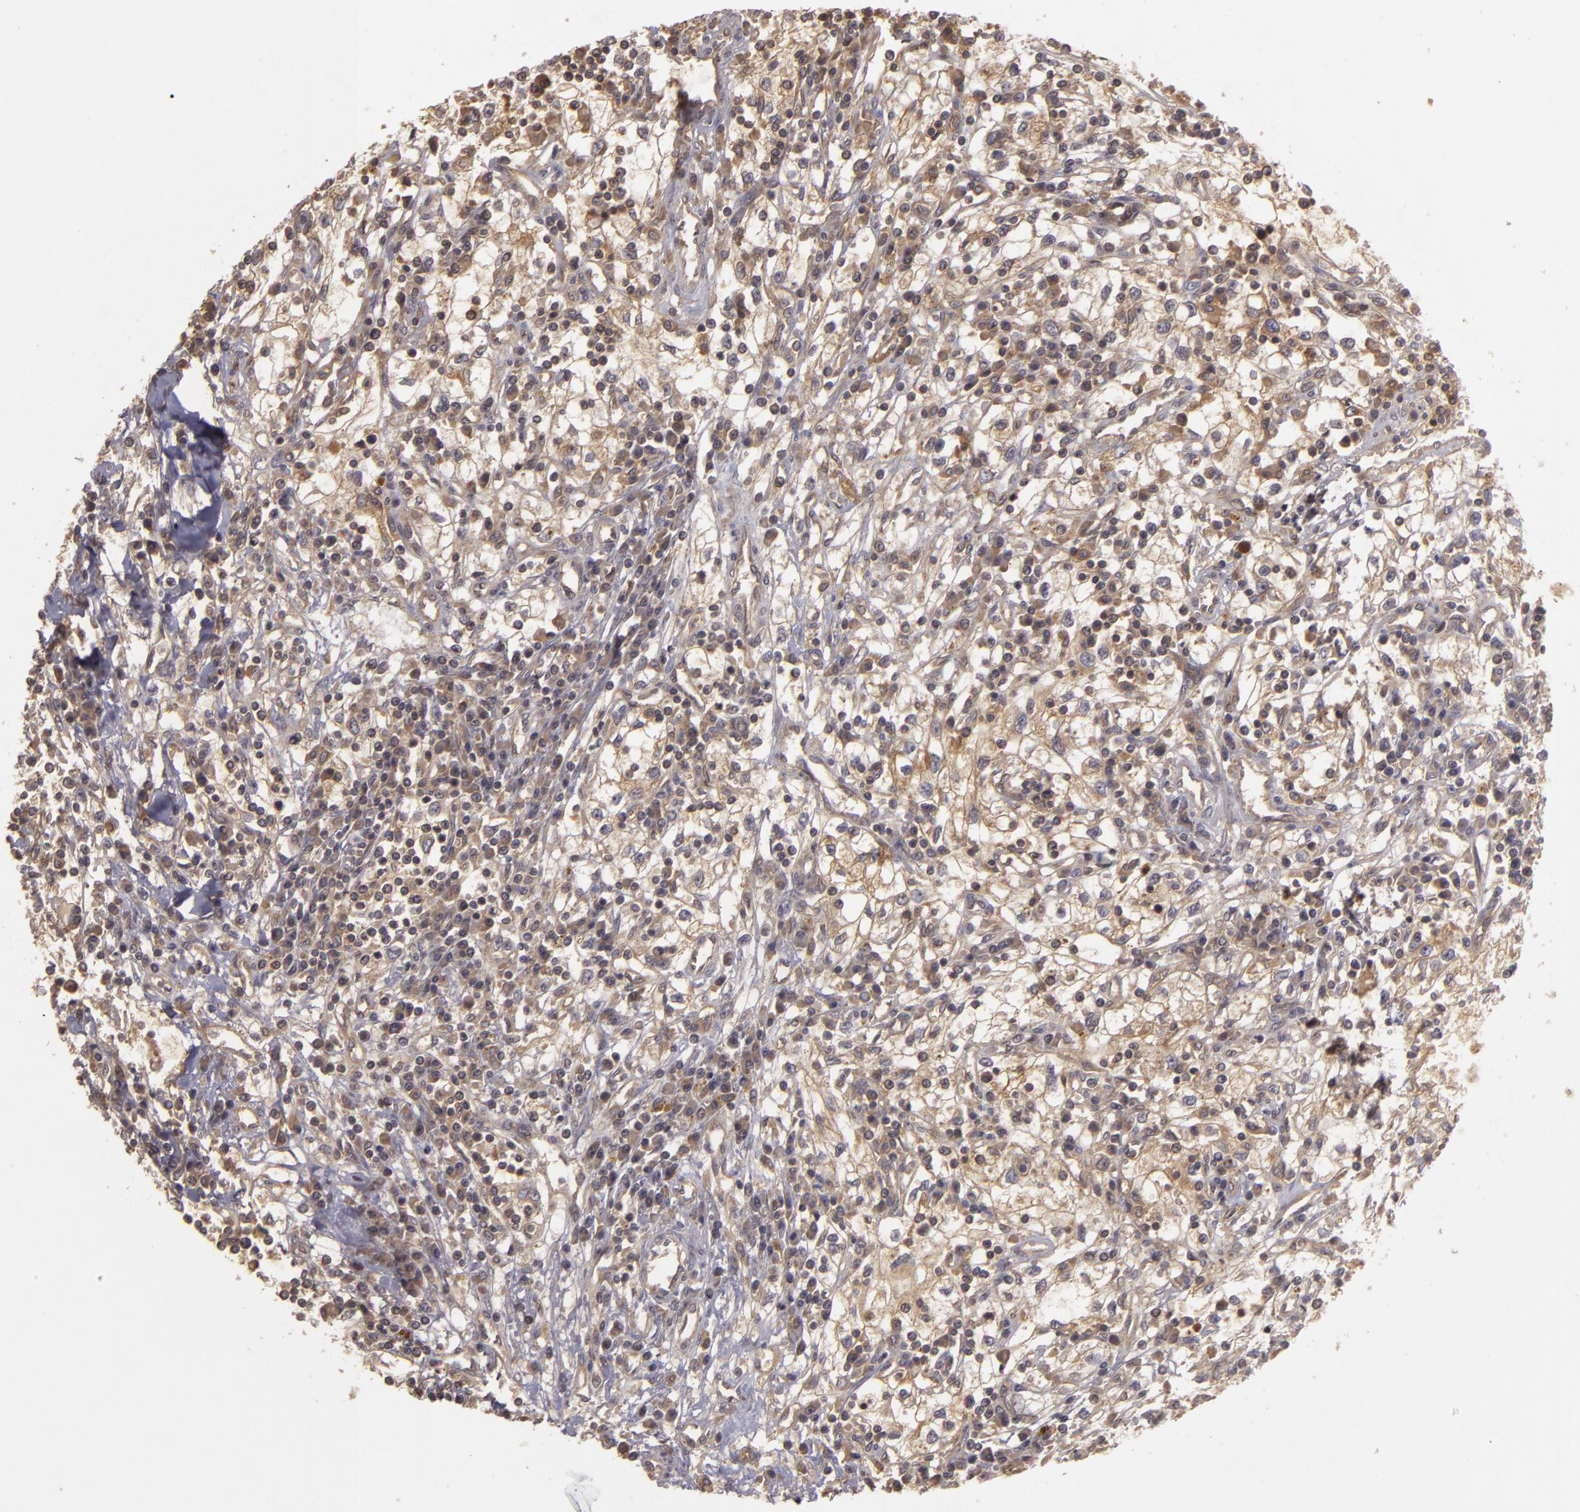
{"staining": {"intensity": "weak", "quantity": ">75%", "location": "cytoplasmic/membranous"}, "tissue": "renal cancer", "cell_type": "Tumor cells", "image_type": "cancer", "snomed": [{"axis": "morphology", "description": "Adenocarcinoma, NOS"}, {"axis": "topography", "description": "Kidney"}], "caption": "Weak cytoplasmic/membranous positivity is present in about >75% of tumor cells in renal cancer. (DAB IHC, brown staining for protein, blue staining for nuclei).", "gene": "HRAS", "patient": {"sex": "male", "age": 82}}